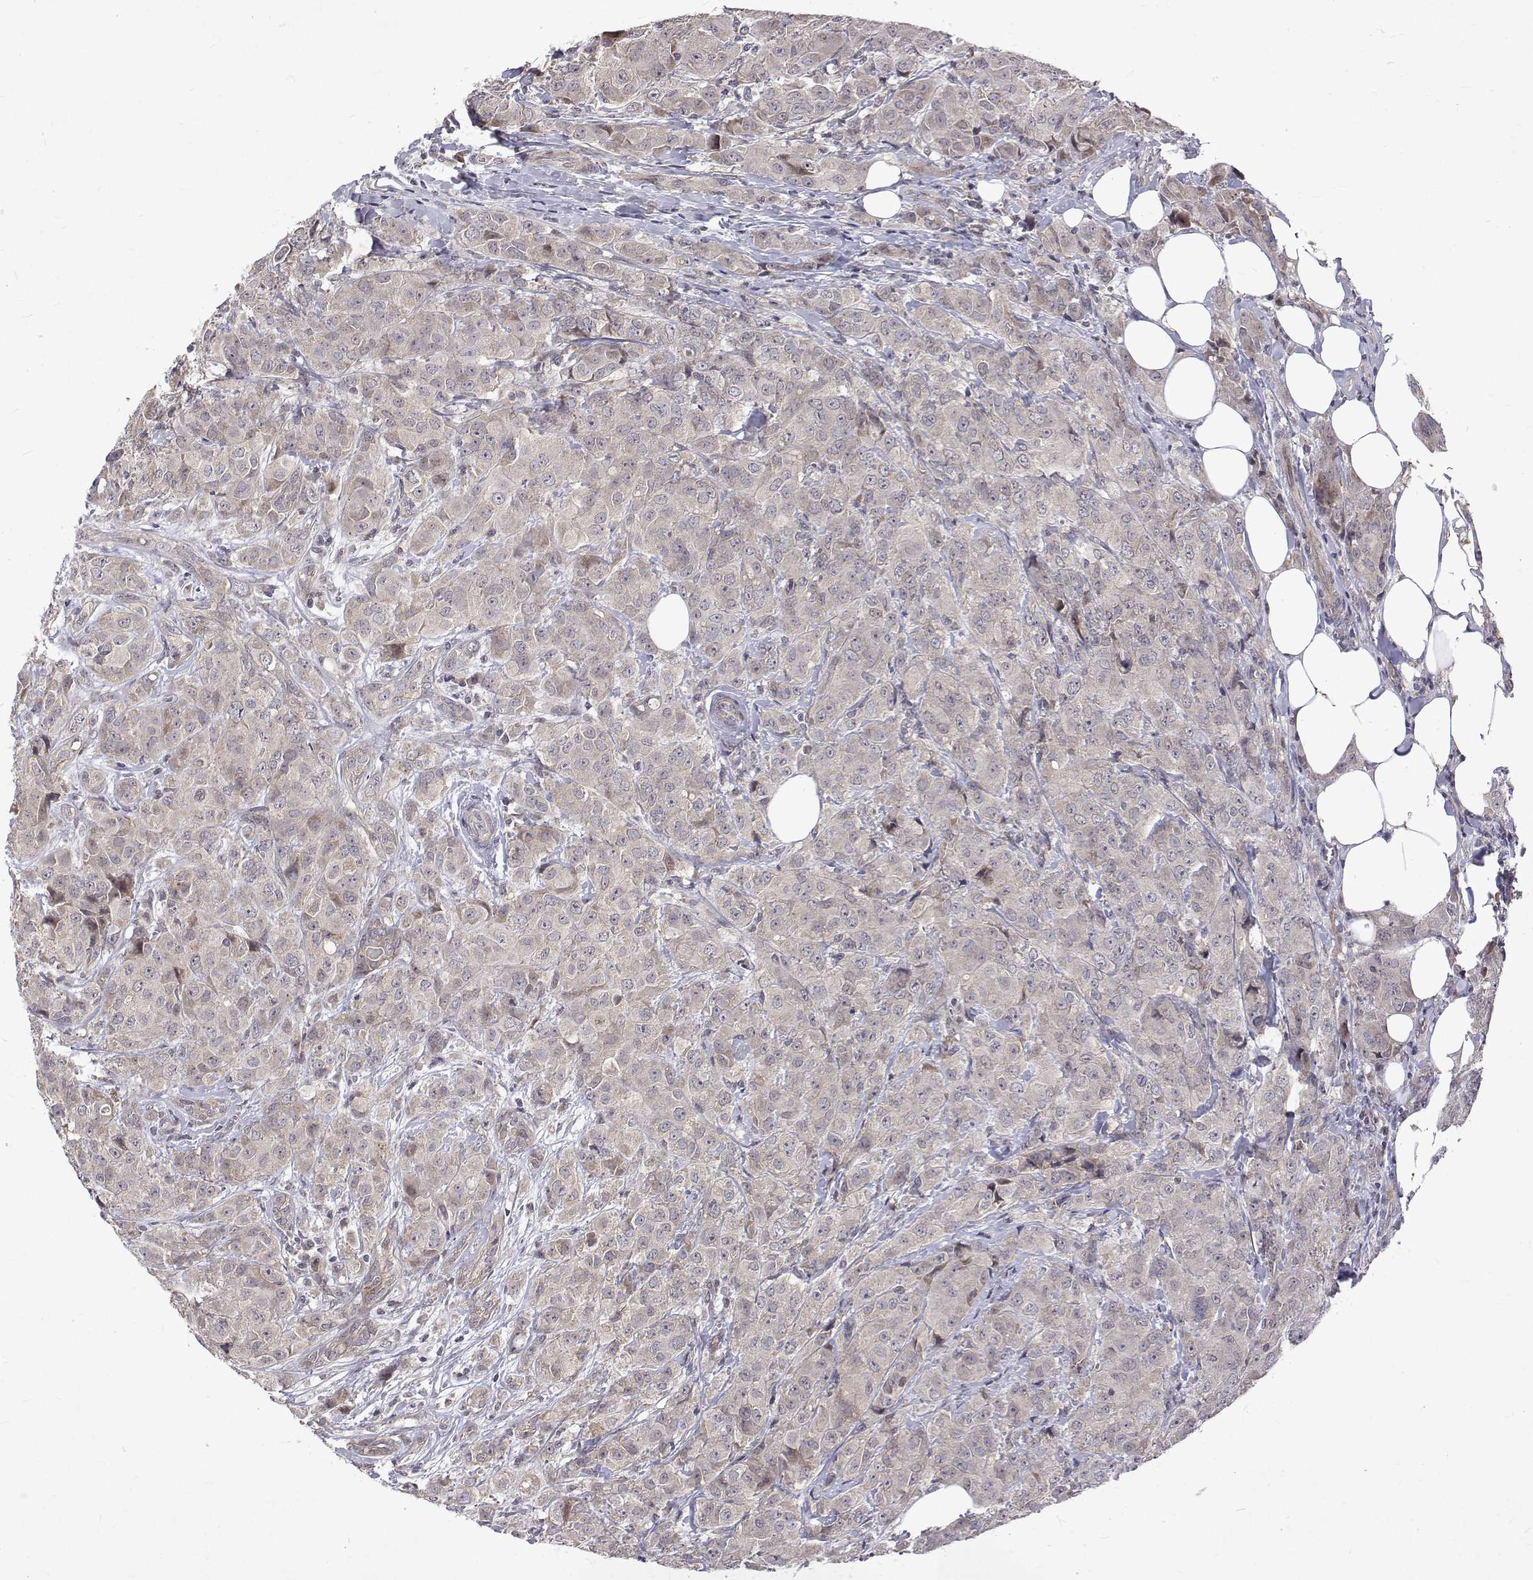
{"staining": {"intensity": "negative", "quantity": "none", "location": "none"}, "tissue": "breast cancer", "cell_type": "Tumor cells", "image_type": "cancer", "snomed": [{"axis": "morphology", "description": "Normal tissue, NOS"}, {"axis": "morphology", "description": "Duct carcinoma"}, {"axis": "topography", "description": "Breast"}], "caption": "IHC of human breast intraductal carcinoma demonstrates no positivity in tumor cells.", "gene": "ALKBH8", "patient": {"sex": "female", "age": 43}}